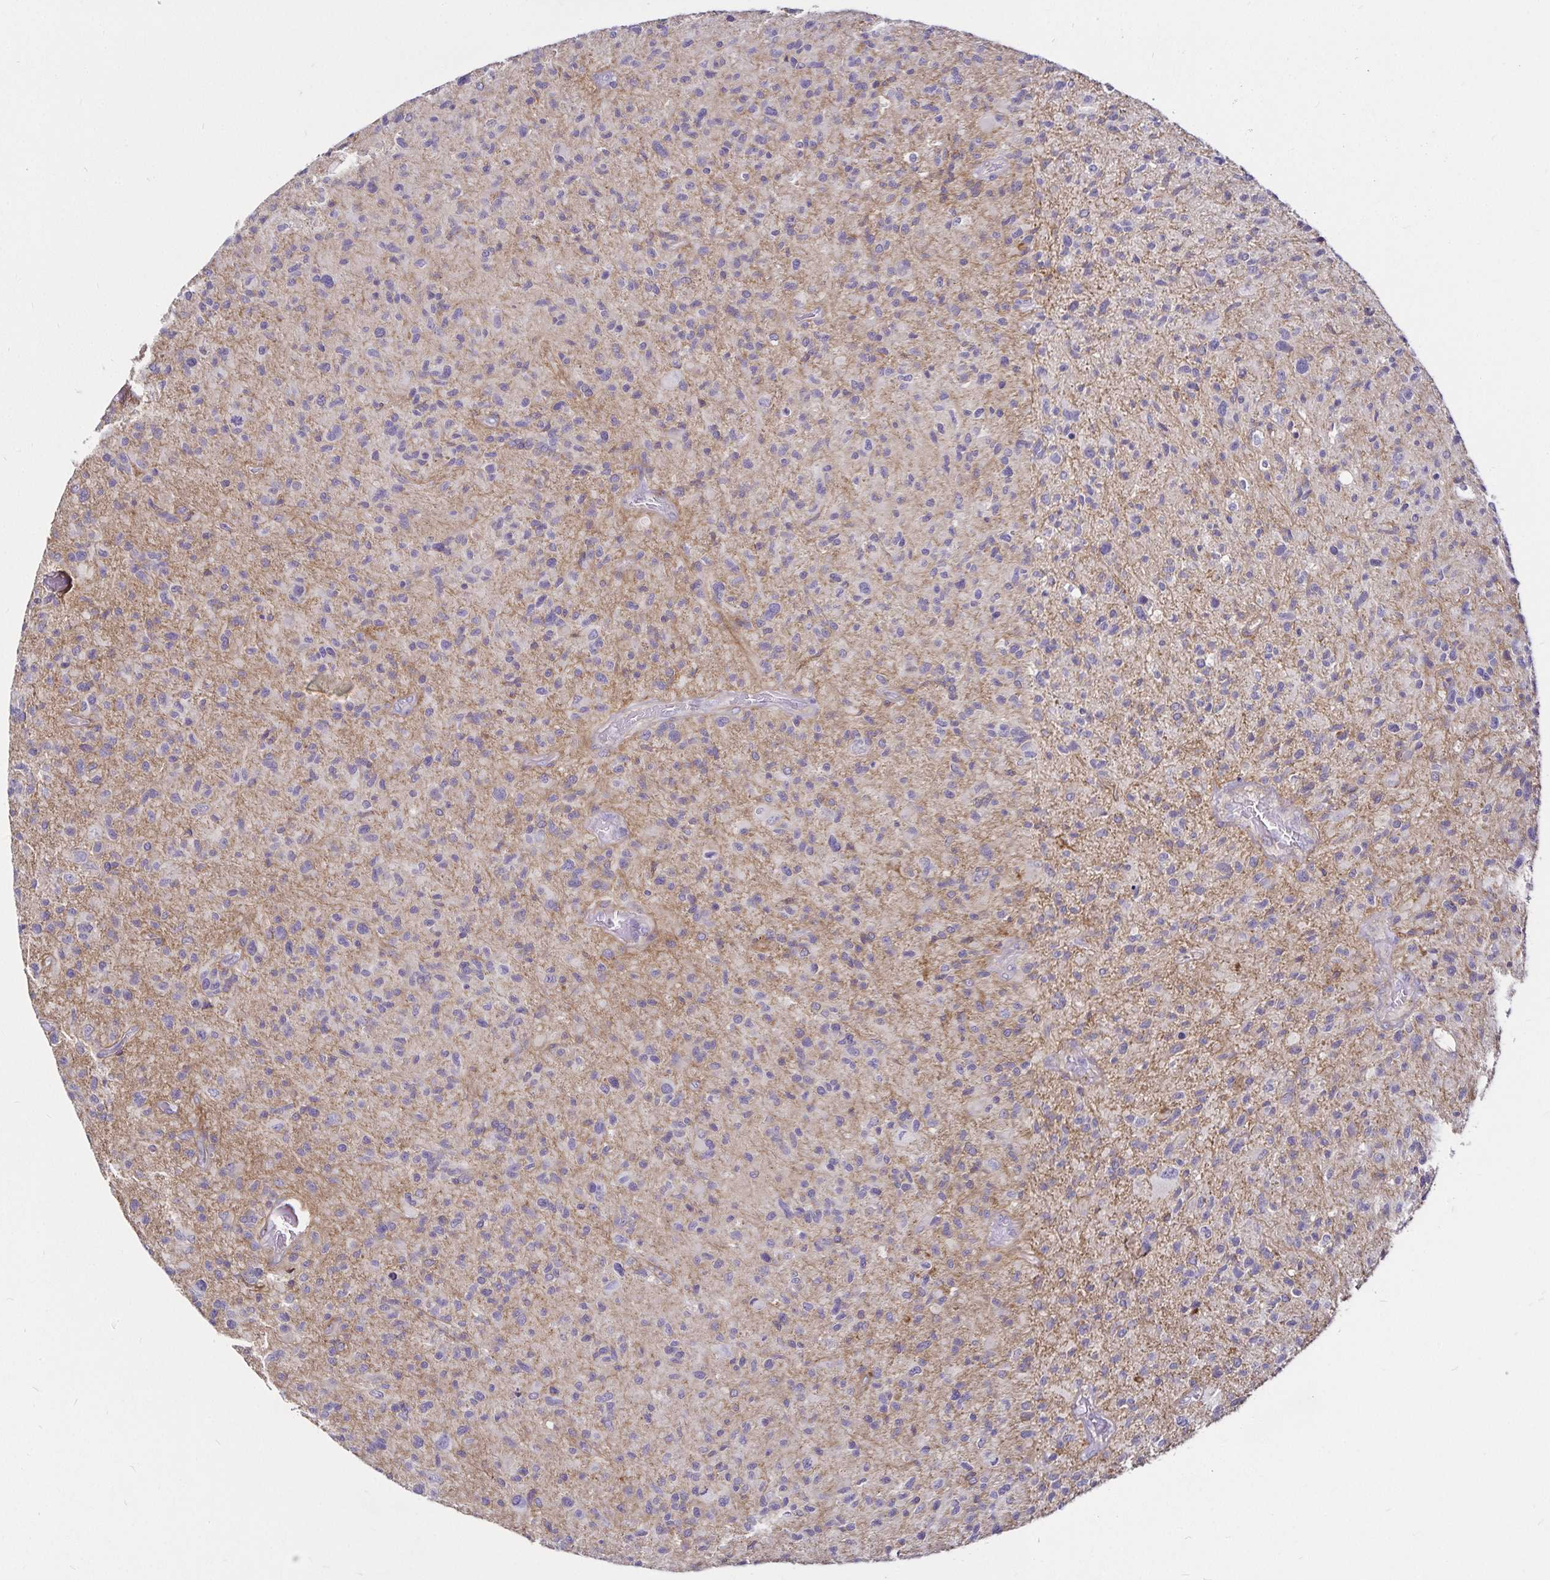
{"staining": {"intensity": "negative", "quantity": "none", "location": "none"}, "tissue": "glioma", "cell_type": "Tumor cells", "image_type": "cancer", "snomed": [{"axis": "morphology", "description": "Glioma, malignant, High grade"}, {"axis": "topography", "description": "Brain"}], "caption": "Immunohistochemistry (IHC) histopathology image of neoplastic tissue: human high-grade glioma (malignant) stained with DAB shows no significant protein staining in tumor cells.", "gene": "GNG12", "patient": {"sex": "female", "age": 70}}